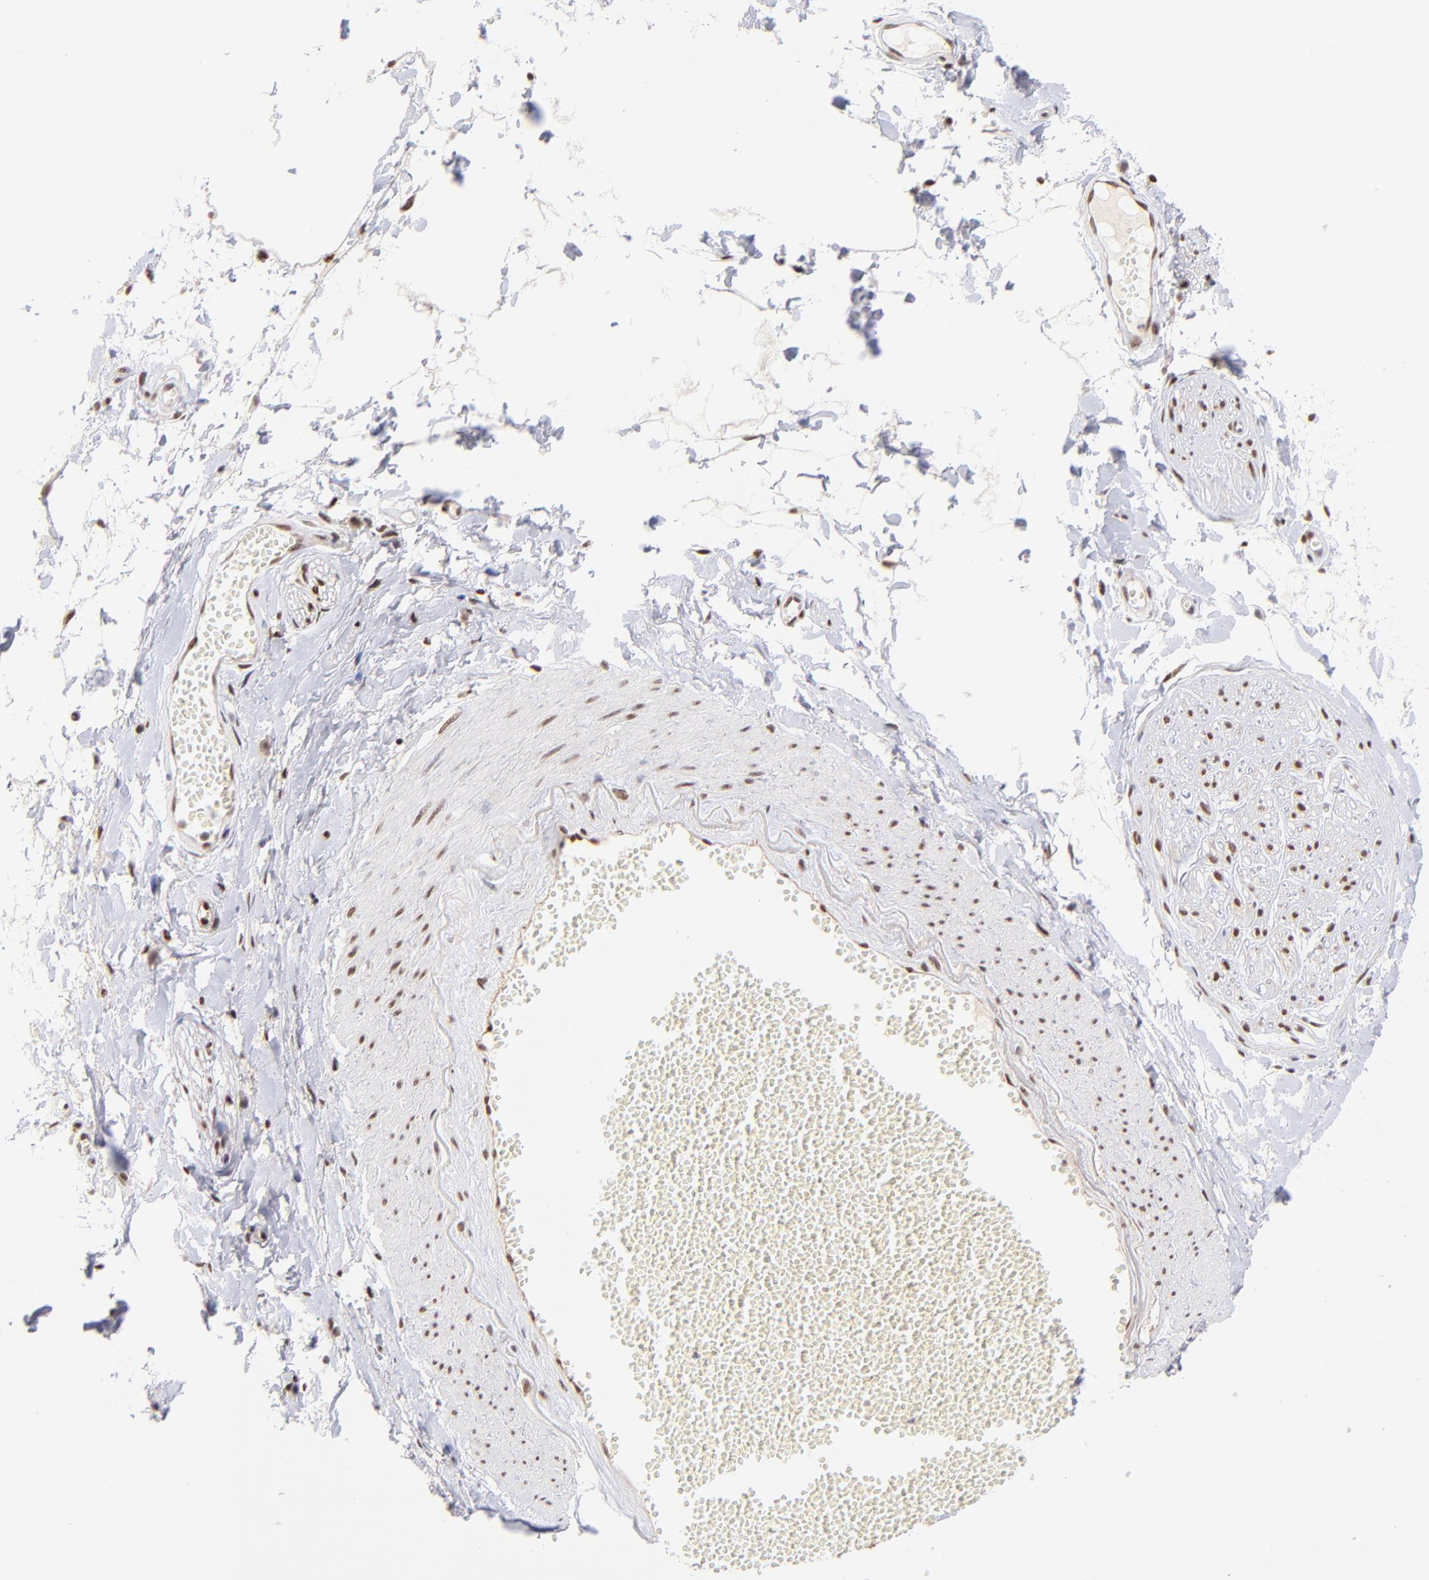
{"staining": {"intensity": "moderate", "quantity": ">75%", "location": "nuclear"}, "tissue": "adipose tissue", "cell_type": "Adipocytes", "image_type": "normal", "snomed": [{"axis": "morphology", "description": "Normal tissue, NOS"}, {"axis": "morphology", "description": "Inflammation, NOS"}, {"axis": "topography", "description": "Salivary gland"}, {"axis": "topography", "description": "Peripheral nerve tissue"}], "caption": "Brown immunohistochemical staining in unremarkable adipose tissue exhibits moderate nuclear expression in about >75% of adipocytes. (Stains: DAB in brown, nuclei in blue, Microscopy: brightfield microscopy at high magnification).", "gene": "MIDEAS", "patient": {"sex": "female", "age": 75}}